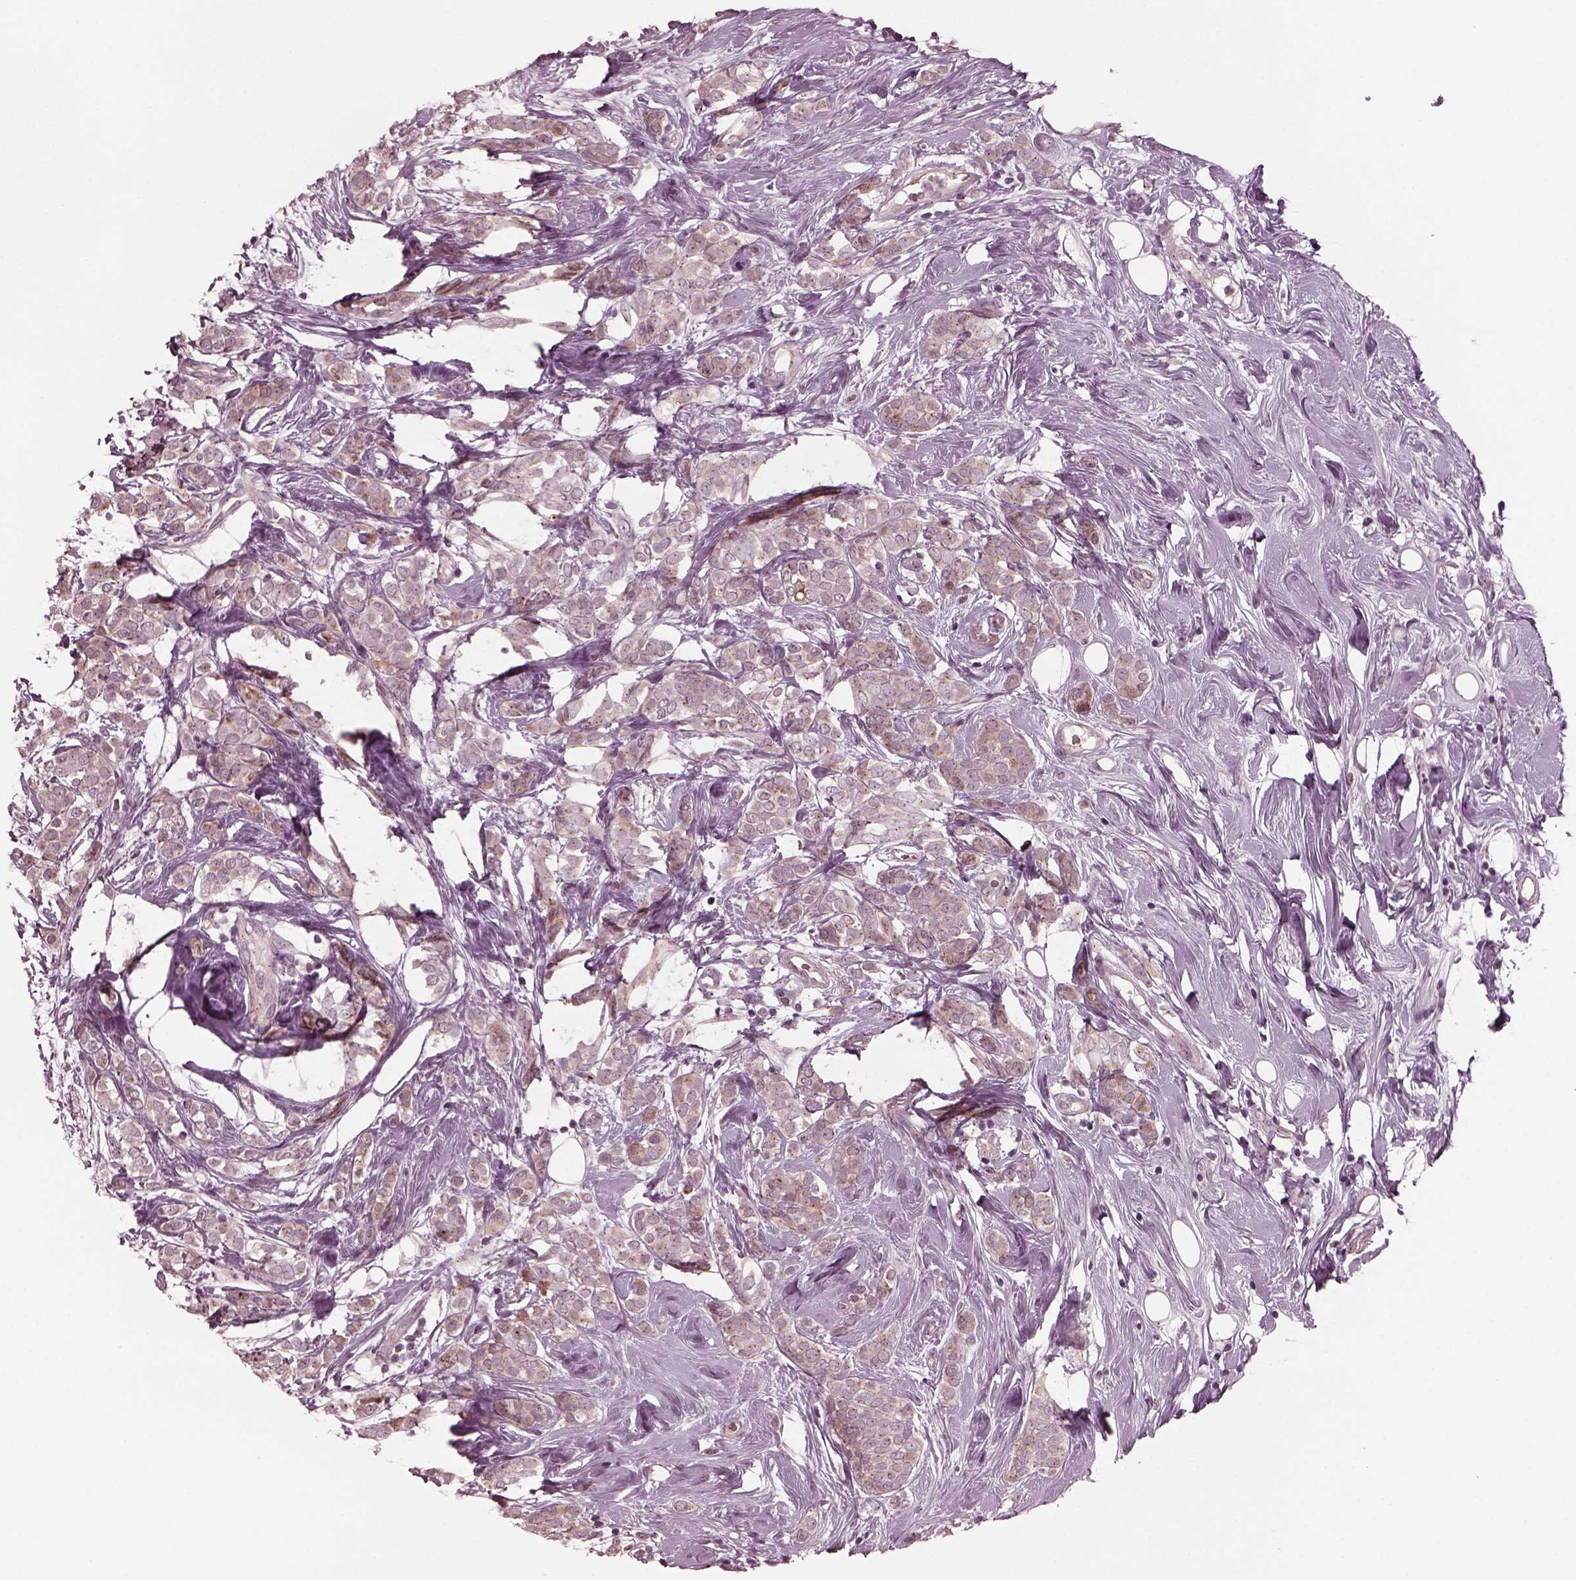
{"staining": {"intensity": "weak", "quantity": "<25%", "location": "cytoplasmic/membranous"}, "tissue": "breast cancer", "cell_type": "Tumor cells", "image_type": "cancer", "snomed": [{"axis": "morphology", "description": "Lobular carcinoma"}, {"axis": "topography", "description": "Breast"}], "caption": "The histopathology image displays no significant positivity in tumor cells of breast lobular carcinoma.", "gene": "SAXO1", "patient": {"sex": "female", "age": 49}}